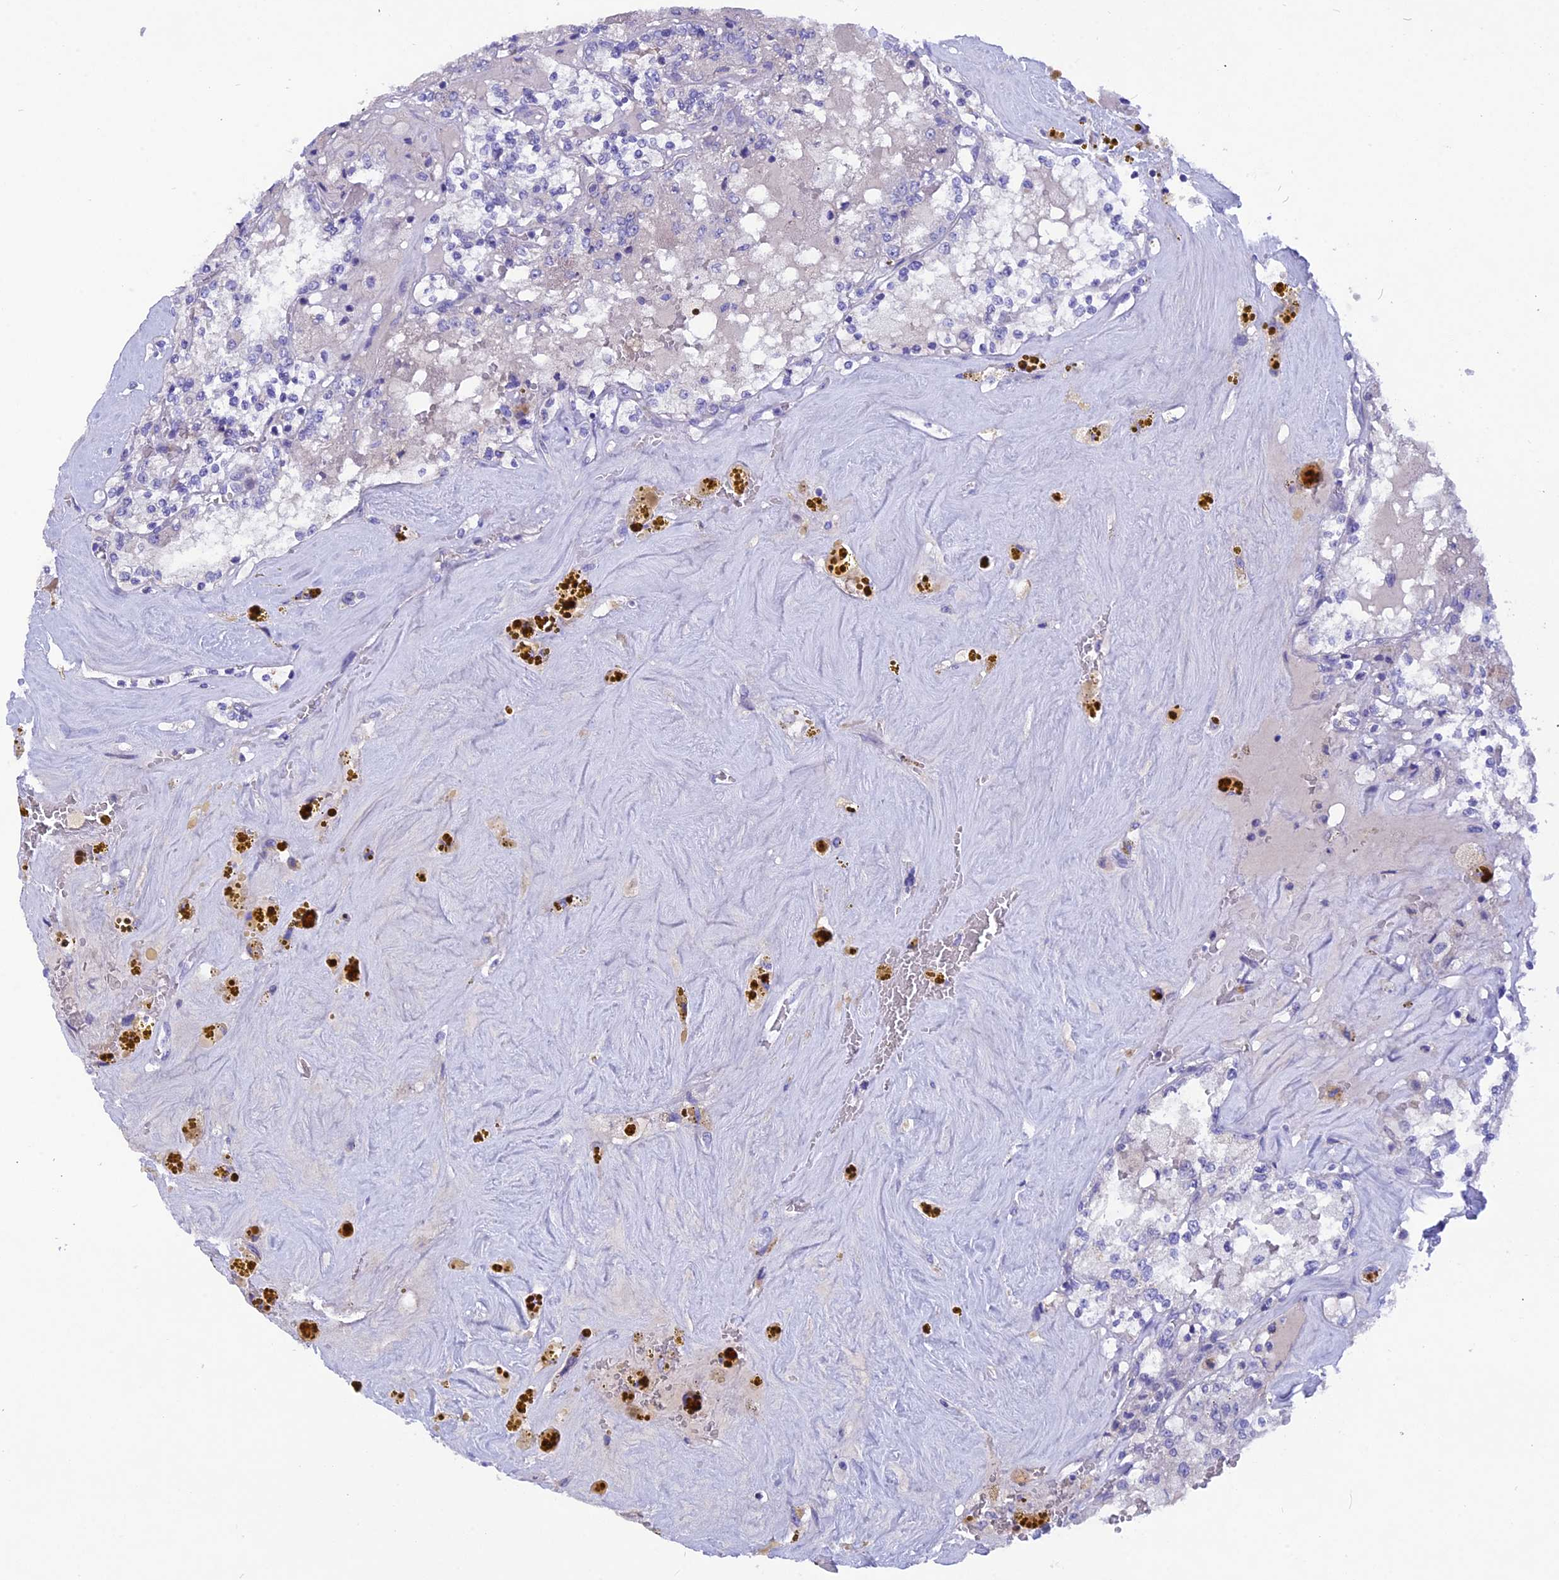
{"staining": {"intensity": "negative", "quantity": "none", "location": "none"}, "tissue": "renal cancer", "cell_type": "Tumor cells", "image_type": "cancer", "snomed": [{"axis": "morphology", "description": "Adenocarcinoma, NOS"}, {"axis": "topography", "description": "Kidney"}], "caption": "DAB immunohistochemical staining of human renal cancer (adenocarcinoma) shows no significant expression in tumor cells.", "gene": "TMEM138", "patient": {"sex": "female", "age": 56}}